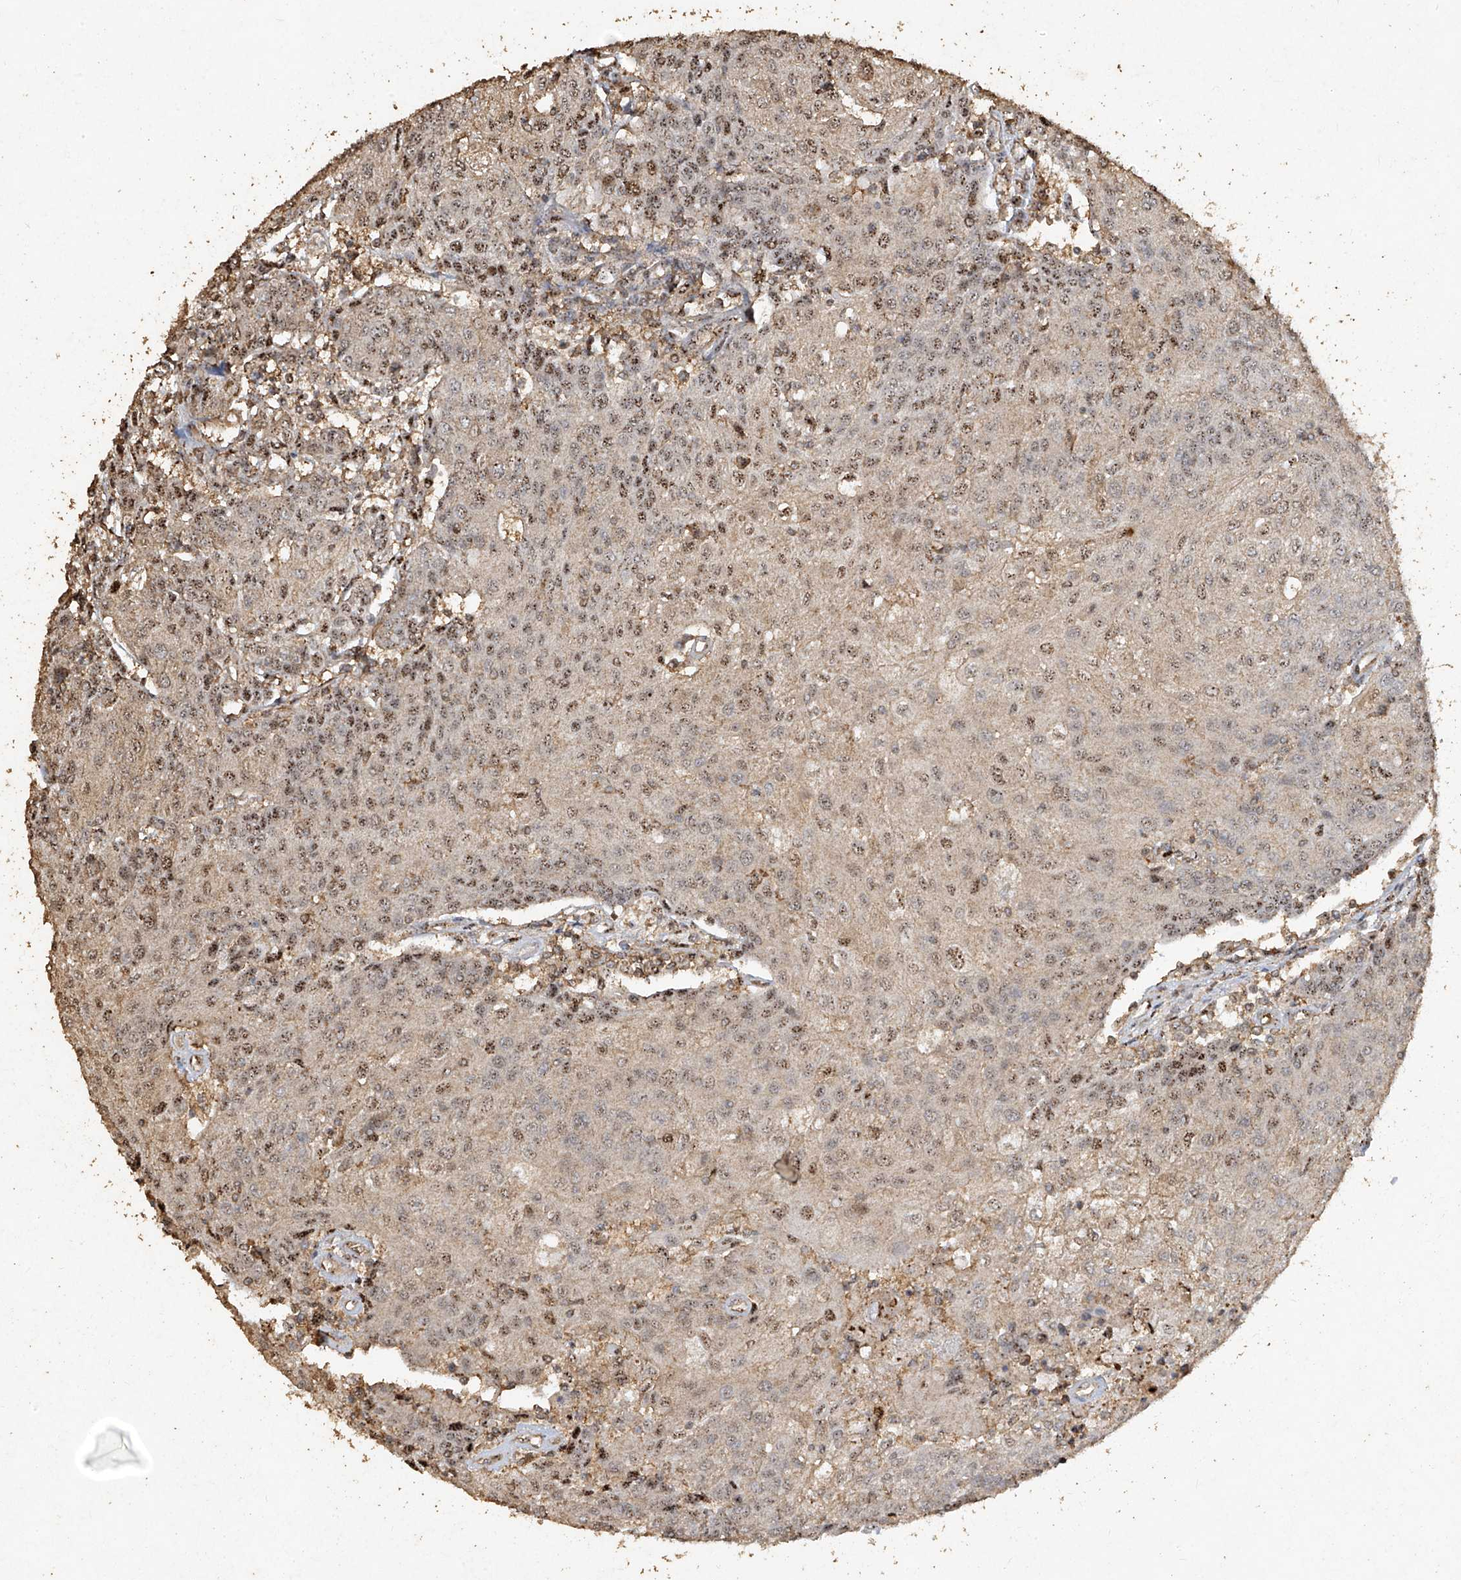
{"staining": {"intensity": "moderate", "quantity": "<25%", "location": "nuclear"}, "tissue": "urothelial cancer", "cell_type": "Tumor cells", "image_type": "cancer", "snomed": [{"axis": "morphology", "description": "Urothelial carcinoma, High grade"}, {"axis": "topography", "description": "Urinary bladder"}], "caption": "A micrograph of urothelial cancer stained for a protein demonstrates moderate nuclear brown staining in tumor cells.", "gene": "ERBB3", "patient": {"sex": "female", "age": 85}}